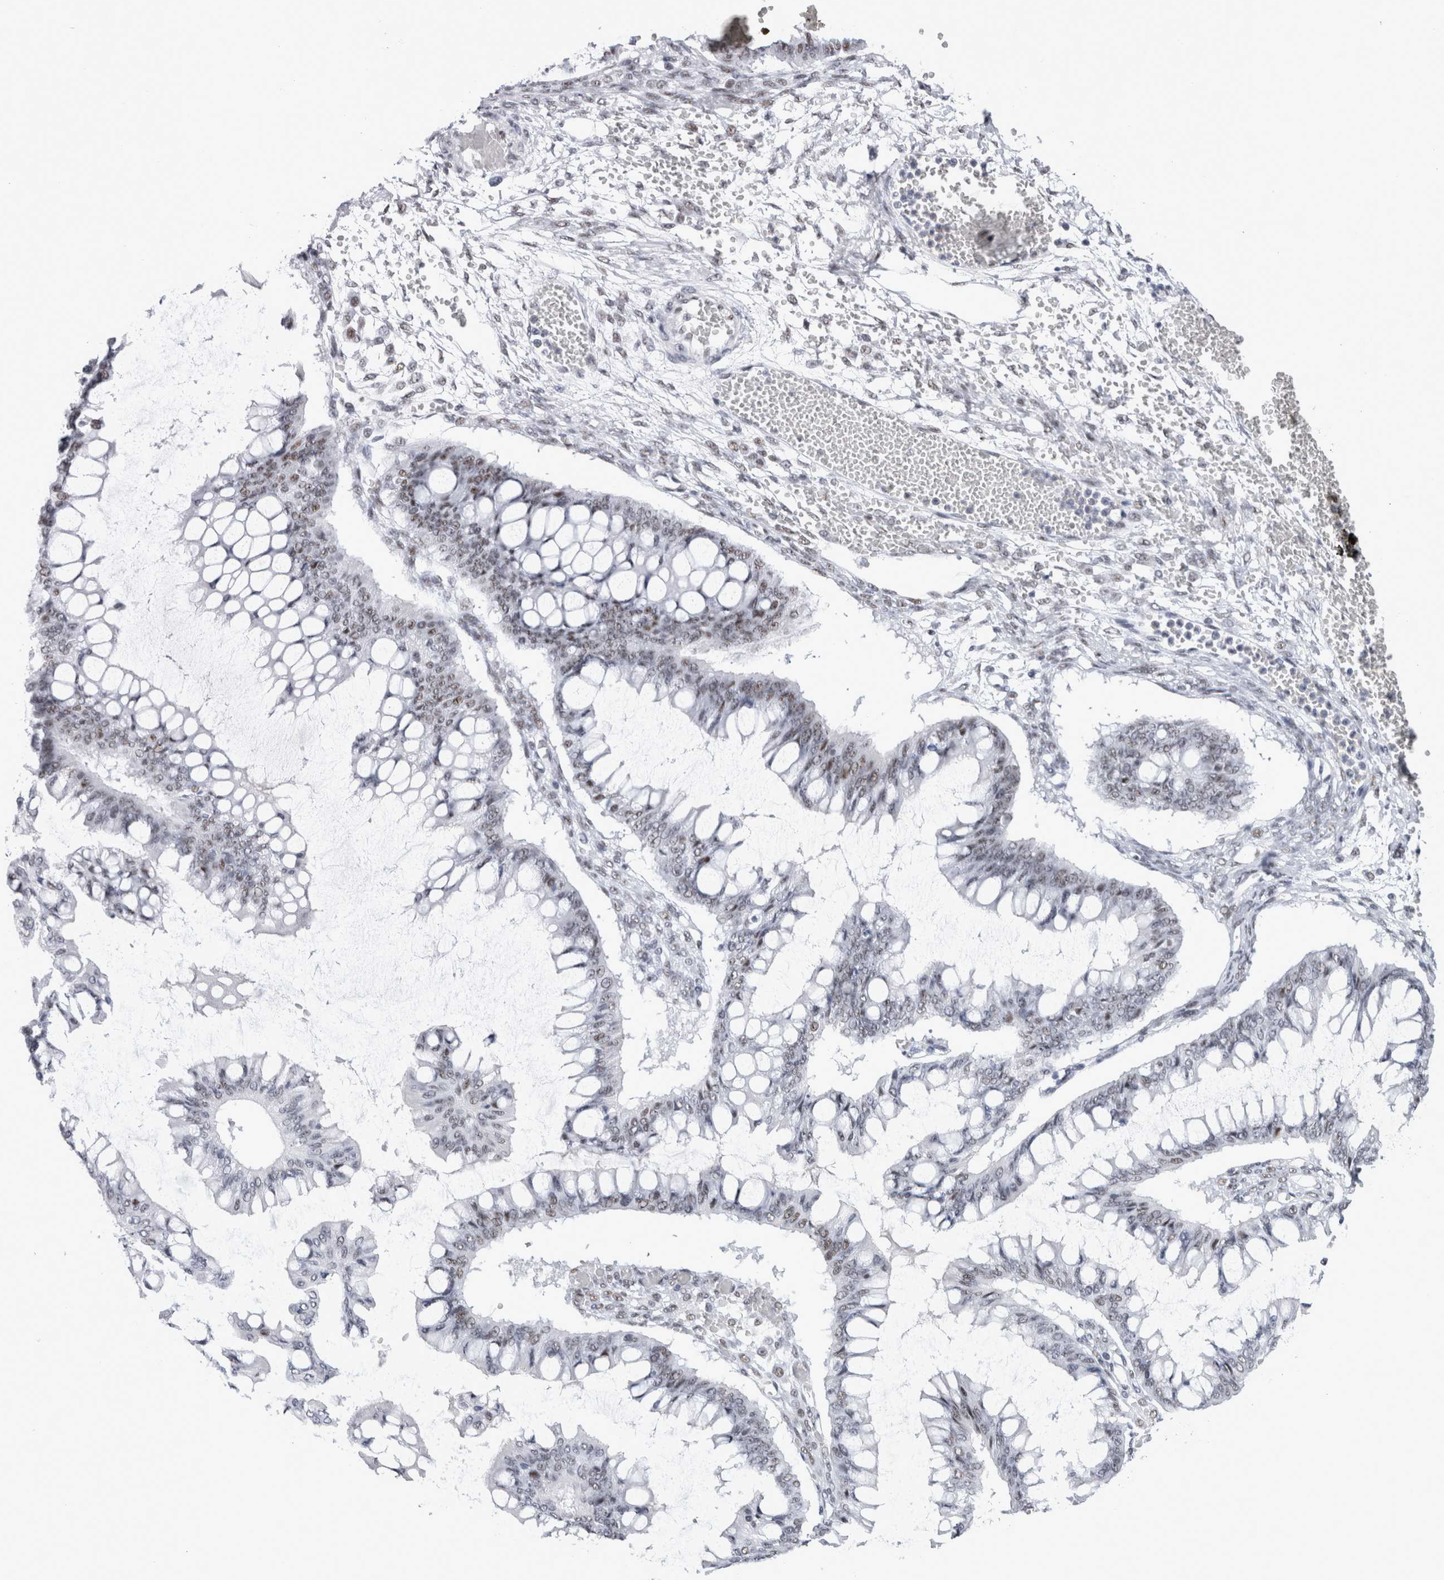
{"staining": {"intensity": "moderate", "quantity": ">75%", "location": "nuclear"}, "tissue": "ovarian cancer", "cell_type": "Tumor cells", "image_type": "cancer", "snomed": [{"axis": "morphology", "description": "Cystadenocarcinoma, mucinous, NOS"}, {"axis": "topography", "description": "Ovary"}], "caption": "Immunohistochemistry (IHC) of ovarian cancer (mucinous cystadenocarcinoma) reveals medium levels of moderate nuclear staining in approximately >75% of tumor cells.", "gene": "RBM6", "patient": {"sex": "female", "age": 73}}